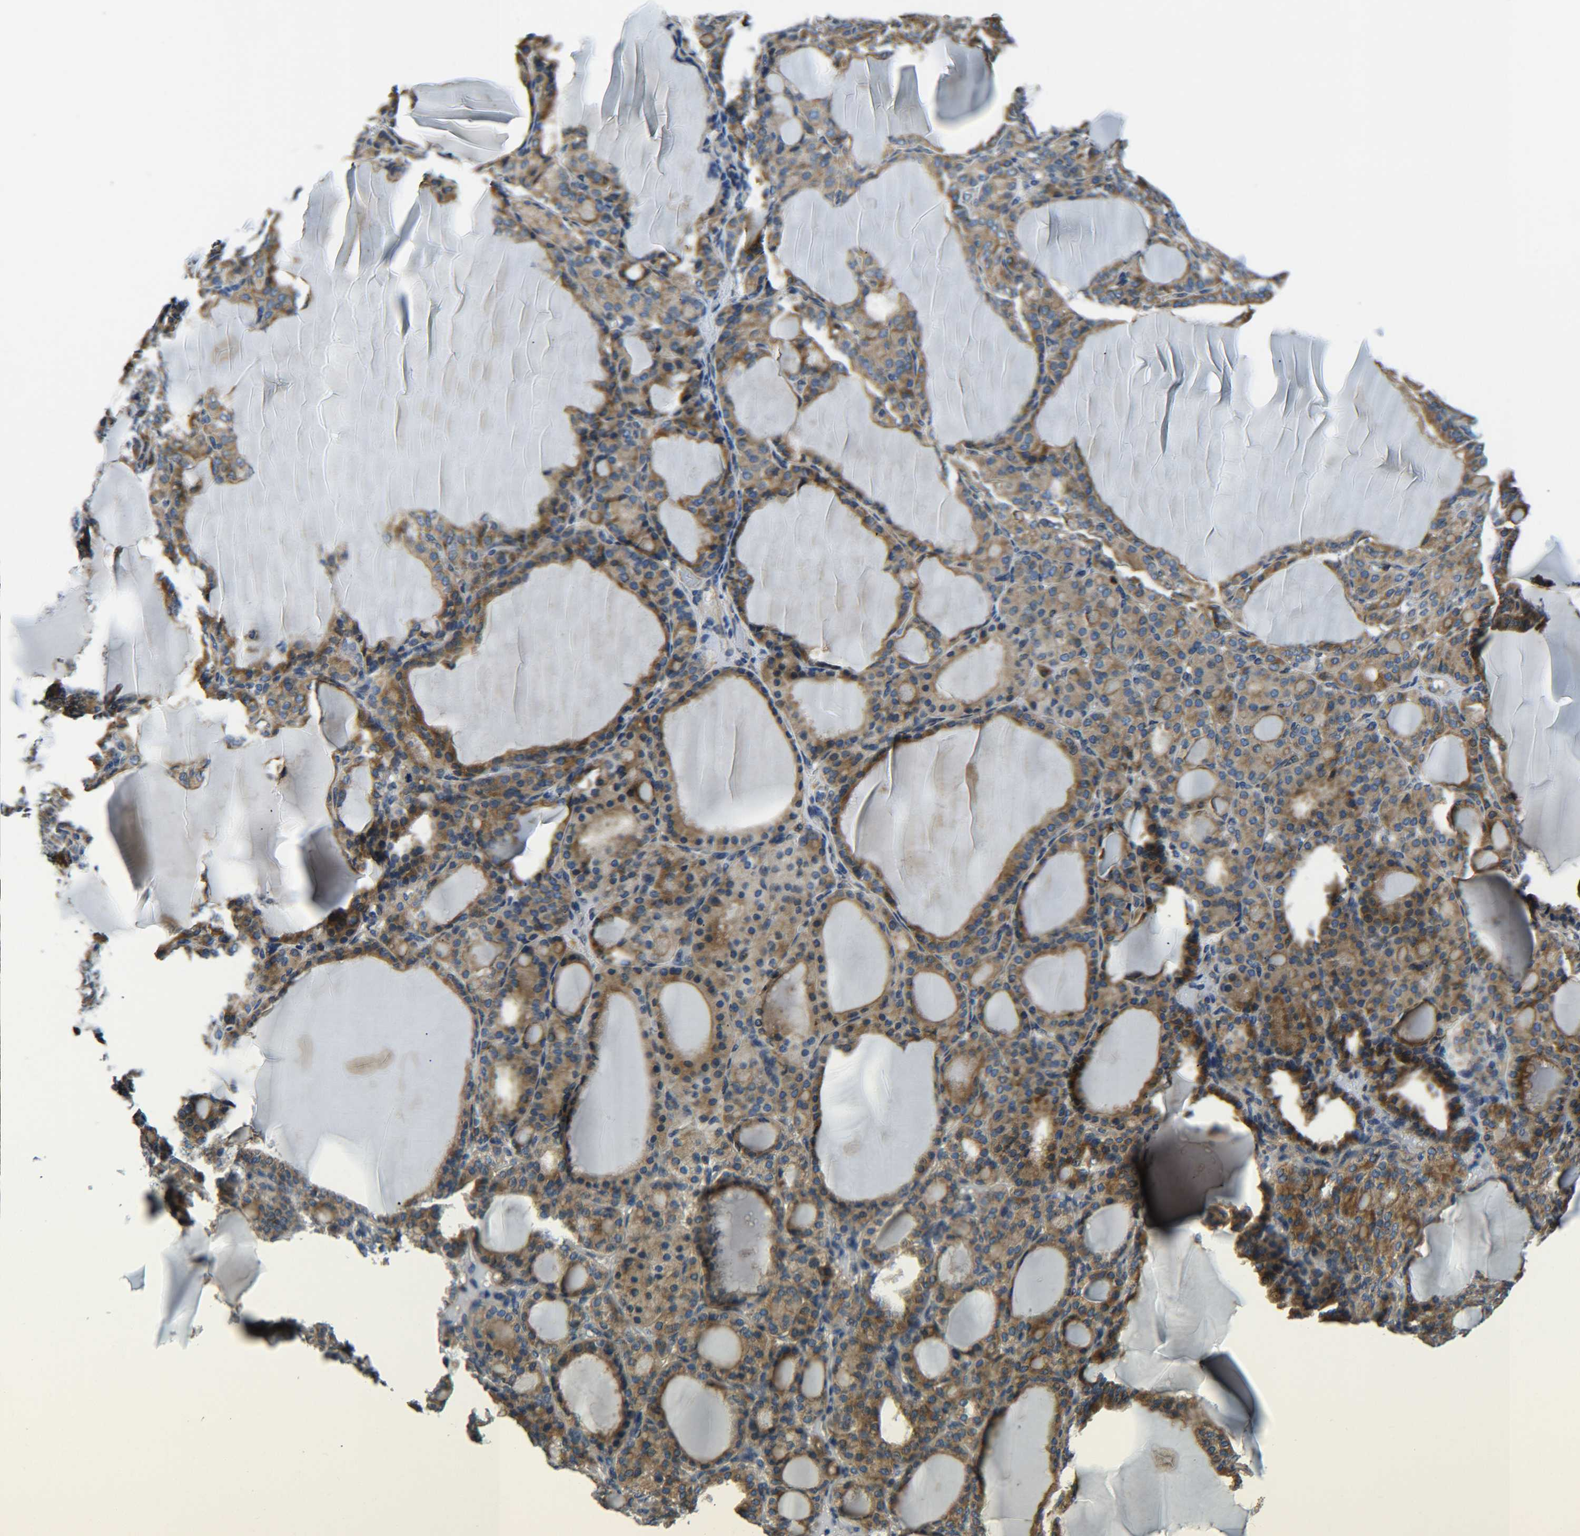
{"staining": {"intensity": "moderate", "quantity": ">75%", "location": "cytoplasmic/membranous"}, "tissue": "thyroid gland", "cell_type": "Glandular cells", "image_type": "normal", "snomed": [{"axis": "morphology", "description": "Normal tissue, NOS"}, {"axis": "topography", "description": "Thyroid gland"}], "caption": "Moderate cytoplasmic/membranous expression is appreciated in about >75% of glandular cells in unremarkable thyroid gland.", "gene": "RAB1B", "patient": {"sex": "female", "age": 28}}